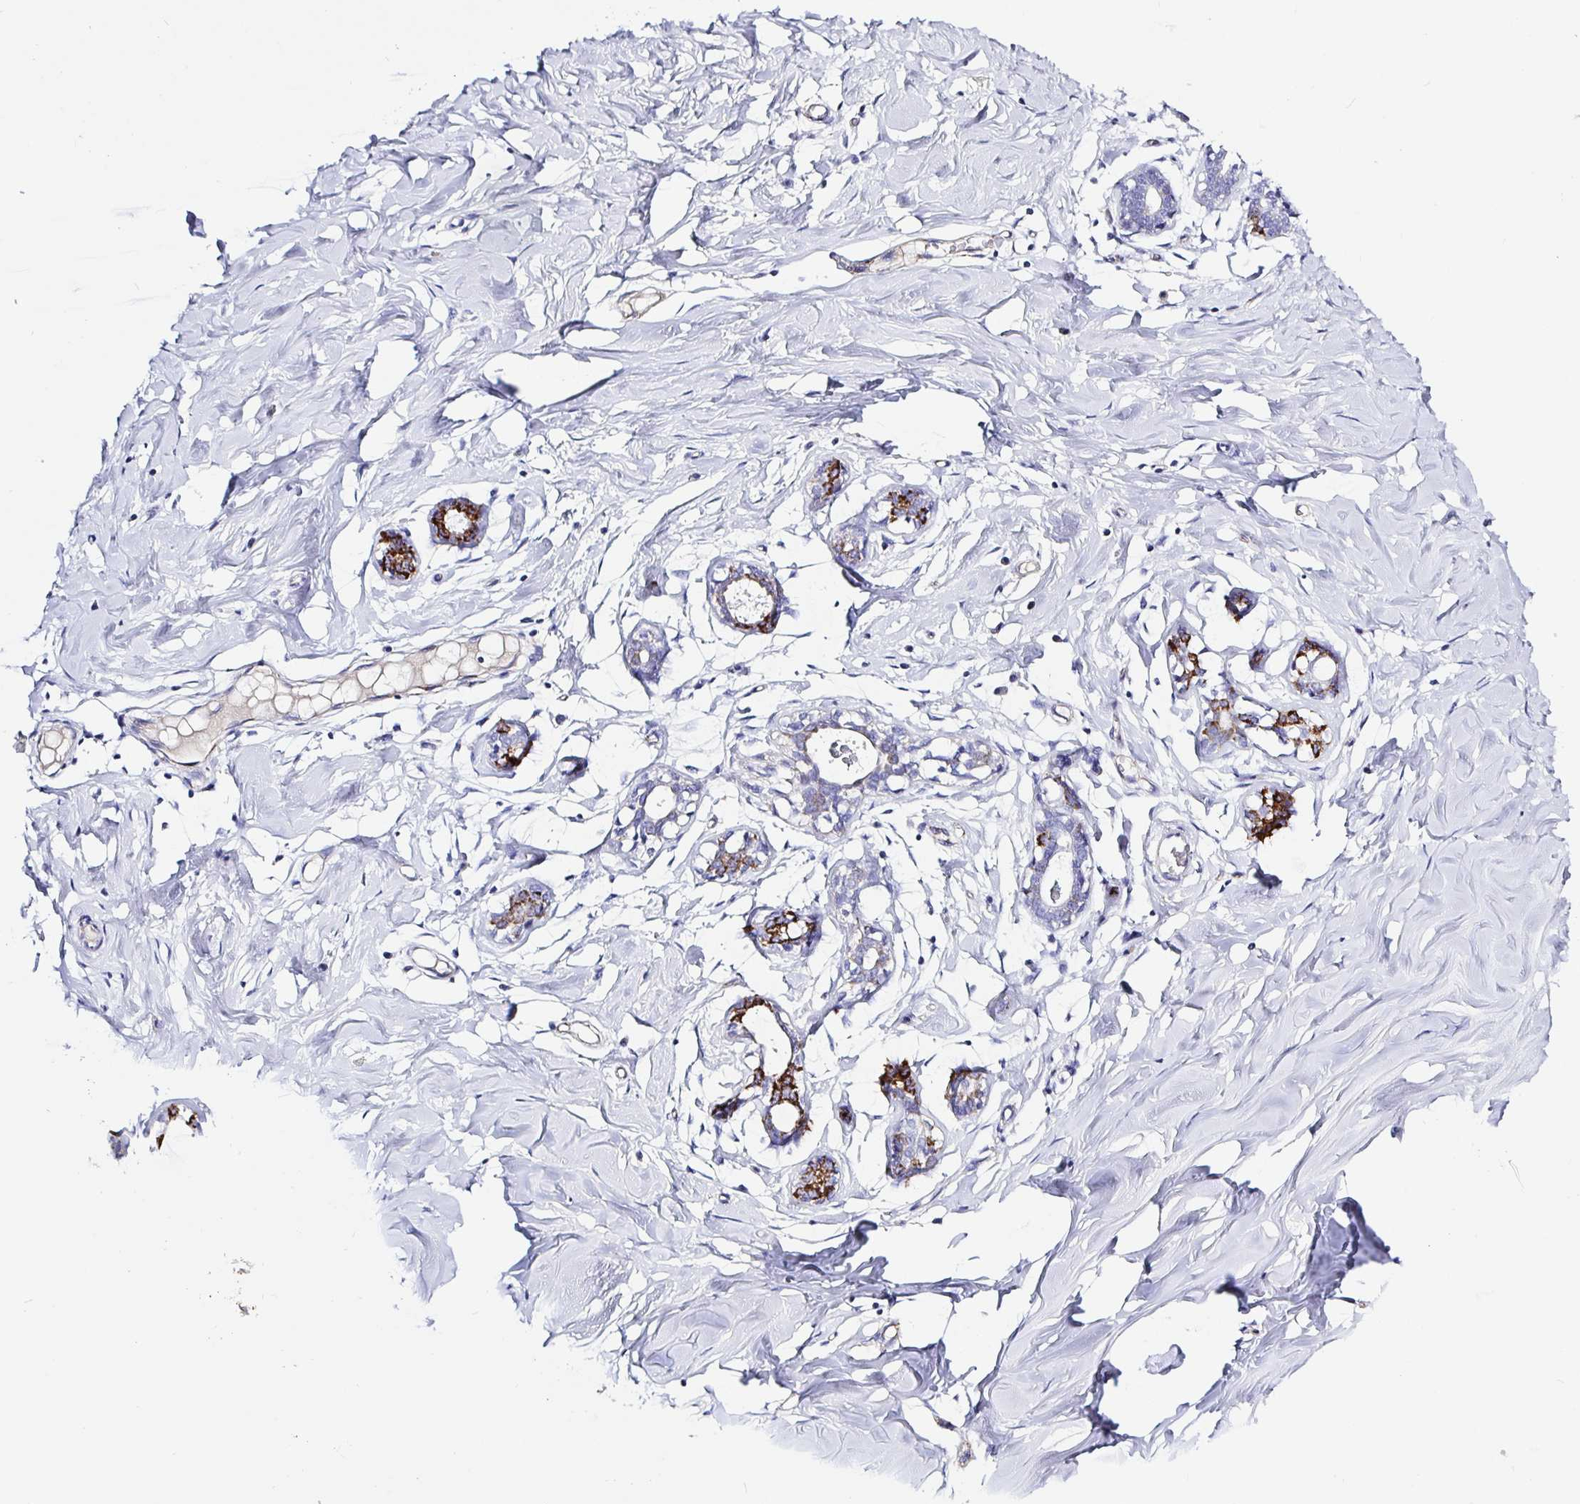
{"staining": {"intensity": "negative", "quantity": "none", "location": "none"}, "tissue": "breast", "cell_type": "Adipocytes", "image_type": "normal", "snomed": [{"axis": "morphology", "description": "Normal tissue, NOS"}, {"axis": "topography", "description": "Breast"}], "caption": "The immunohistochemistry image has no significant positivity in adipocytes of breast. (DAB (3,3'-diaminobenzidine) immunohistochemistry (IHC) with hematoxylin counter stain).", "gene": "MAOA", "patient": {"sex": "female", "age": 27}}